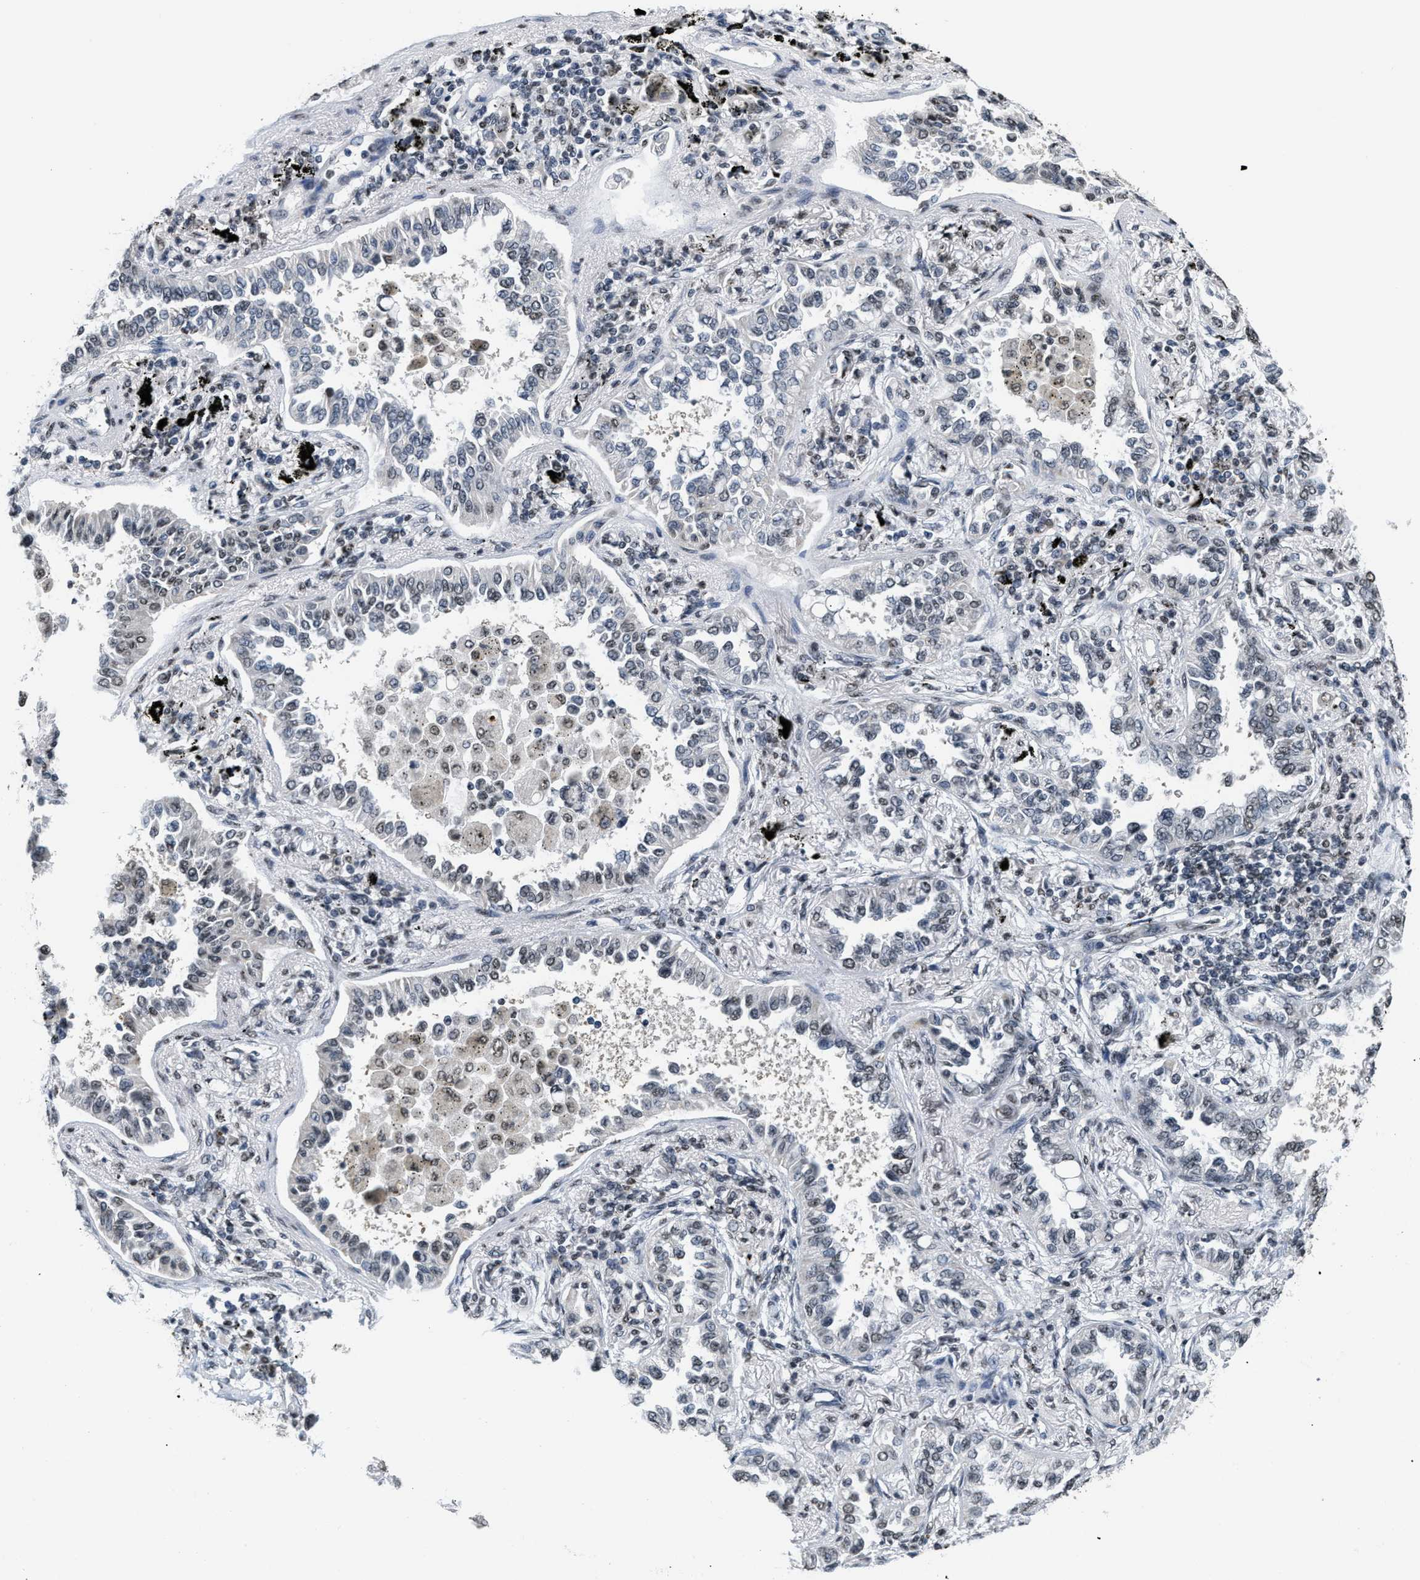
{"staining": {"intensity": "negative", "quantity": "none", "location": "none"}, "tissue": "lung cancer", "cell_type": "Tumor cells", "image_type": "cancer", "snomed": [{"axis": "morphology", "description": "Normal tissue, NOS"}, {"axis": "morphology", "description": "Adenocarcinoma, NOS"}, {"axis": "topography", "description": "Lung"}], "caption": "This micrograph is of lung adenocarcinoma stained with immunohistochemistry (IHC) to label a protein in brown with the nuclei are counter-stained blue. There is no positivity in tumor cells.", "gene": "RAF1", "patient": {"sex": "male", "age": 59}}